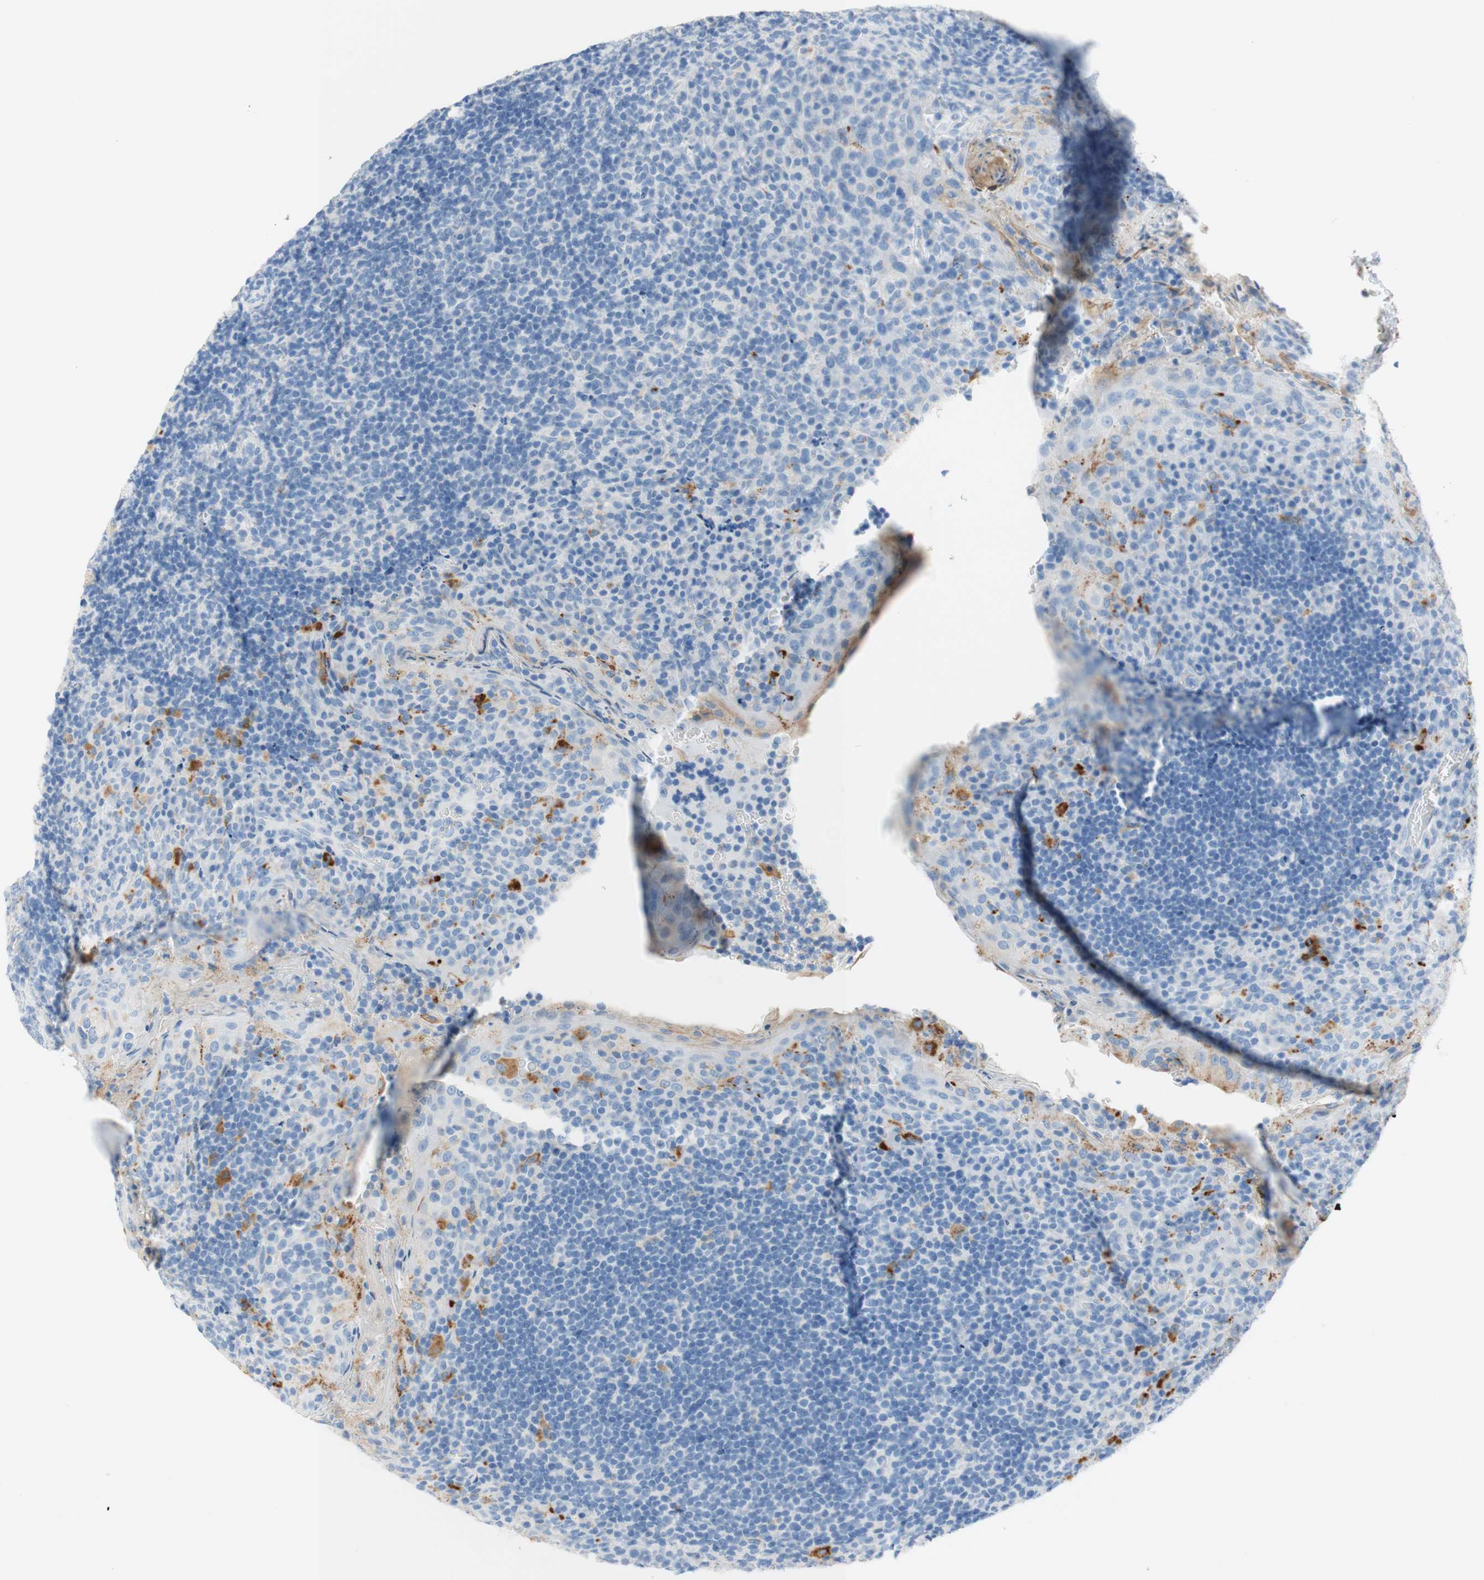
{"staining": {"intensity": "negative", "quantity": "none", "location": "none"}, "tissue": "tonsil", "cell_type": "Germinal center cells", "image_type": "normal", "snomed": [{"axis": "morphology", "description": "Normal tissue, NOS"}, {"axis": "topography", "description": "Tonsil"}], "caption": "Protein analysis of benign tonsil exhibits no significant expression in germinal center cells. Nuclei are stained in blue.", "gene": "CEACAM1", "patient": {"sex": "male", "age": 17}}